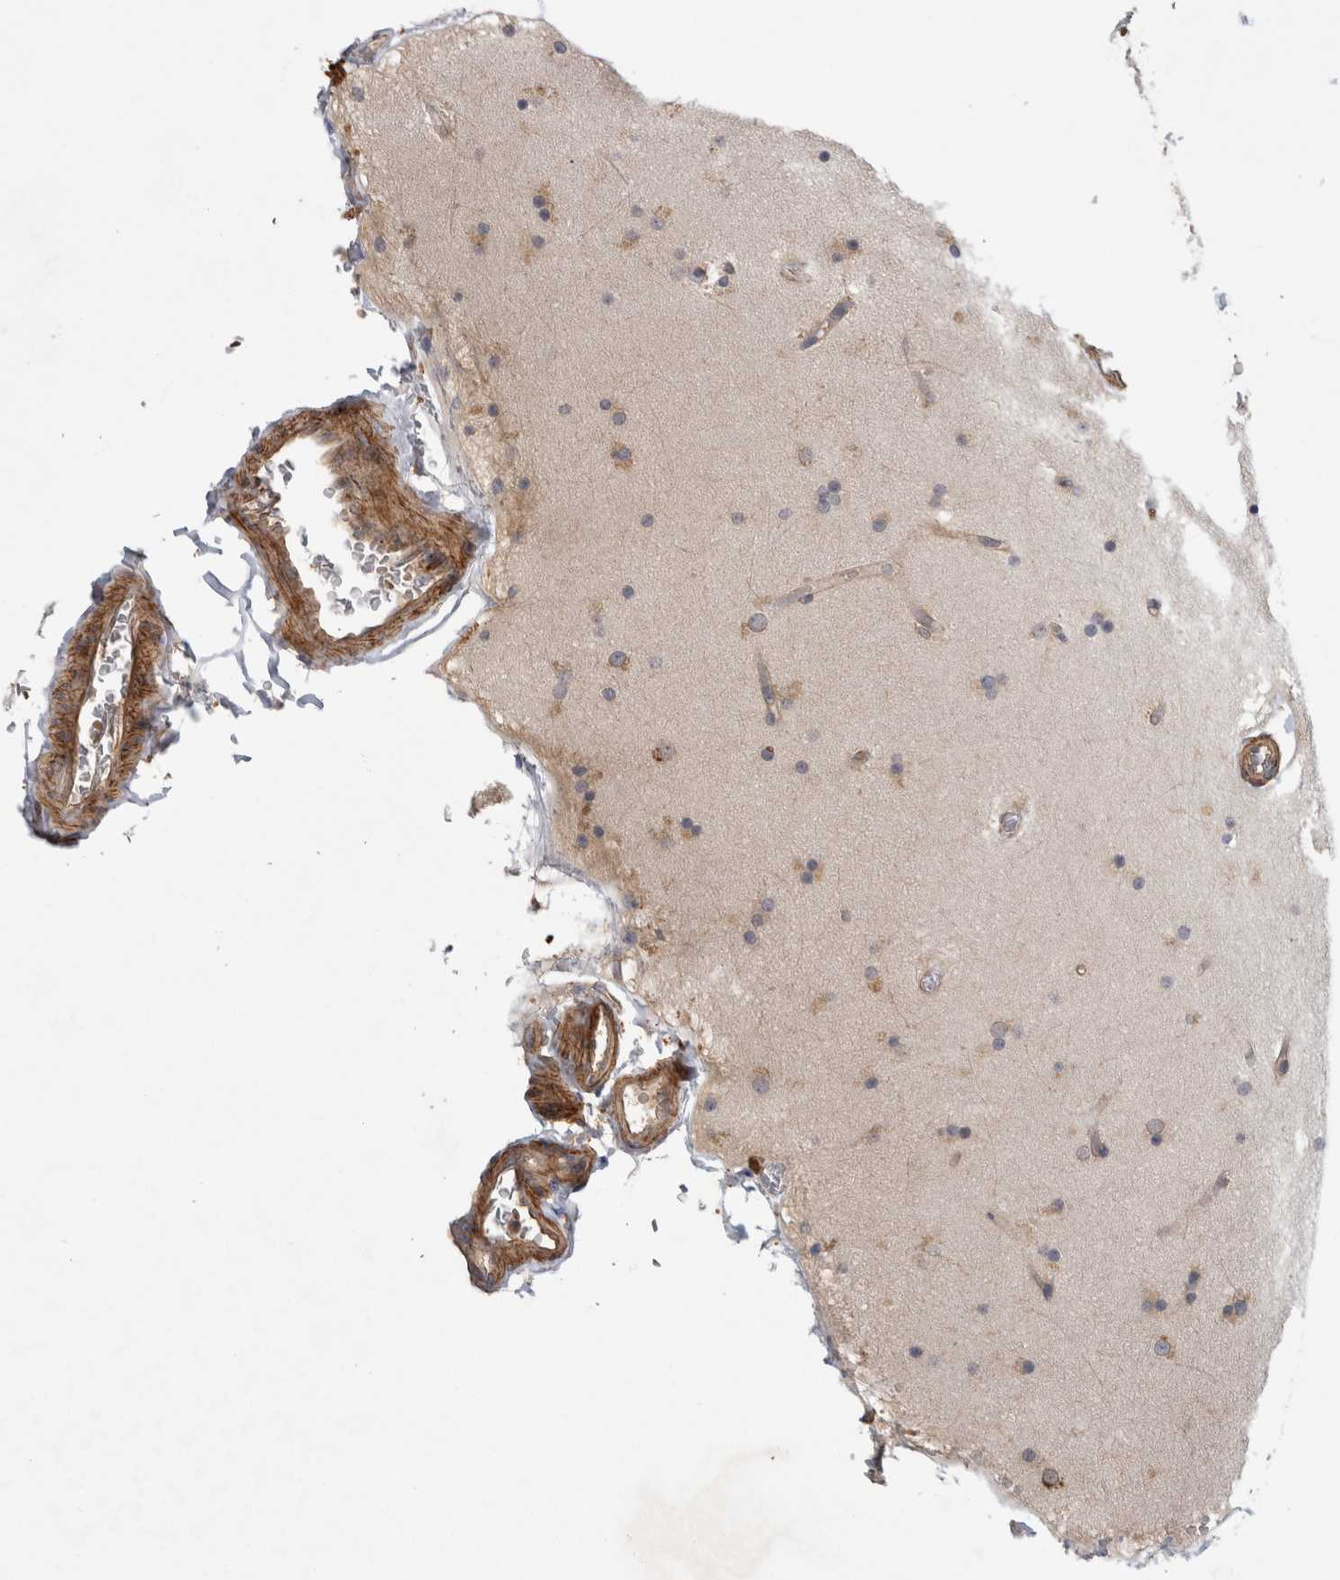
{"staining": {"intensity": "negative", "quantity": "none", "location": "none"}, "tissue": "glioma", "cell_type": "Tumor cells", "image_type": "cancer", "snomed": [{"axis": "morphology", "description": "Glioma, malignant, High grade"}, {"axis": "topography", "description": "Cerebral cortex"}], "caption": "Human glioma stained for a protein using immunohistochemistry exhibits no expression in tumor cells.", "gene": "ANKFY1", "patient": {"sex": "female", "age": 36}}